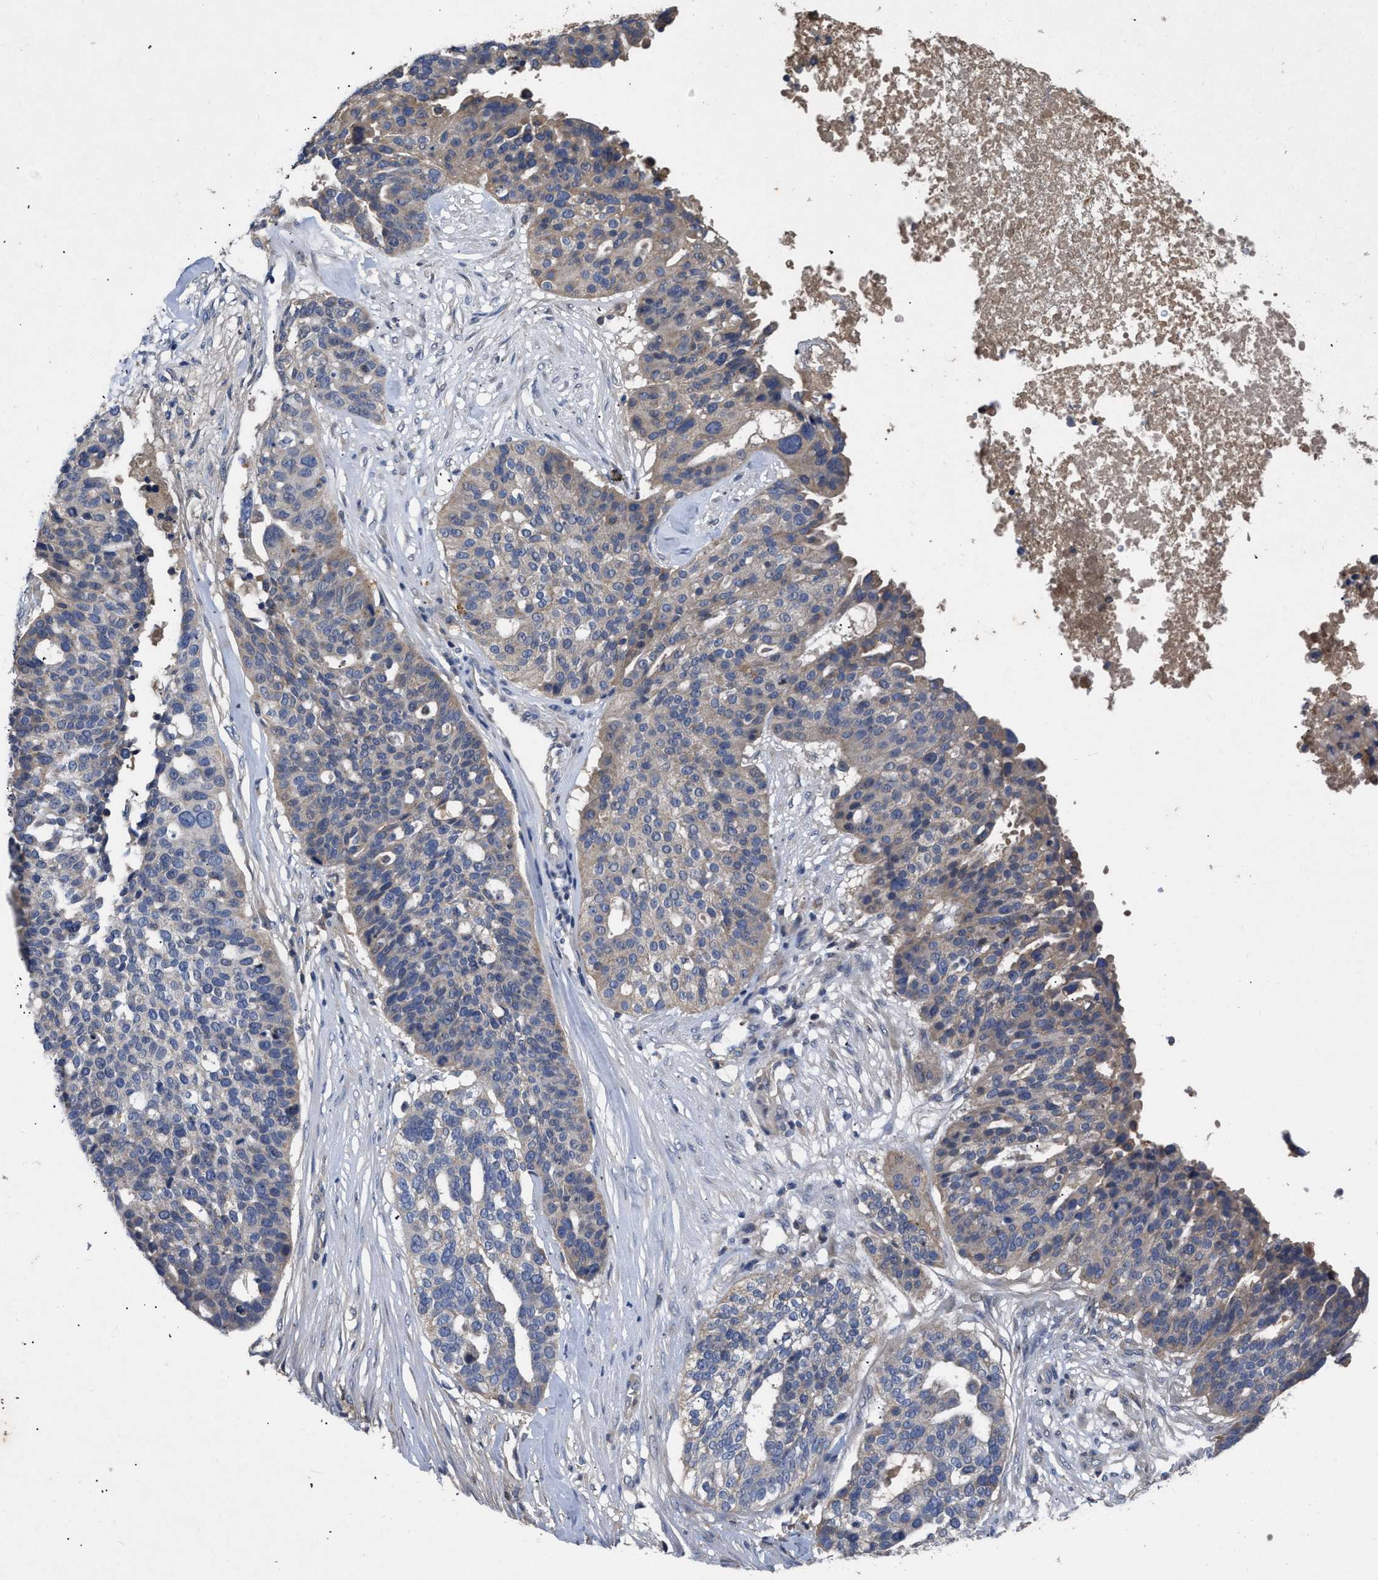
{"staining": {"intensity": "weak", "quantity": "25%-75%", "location": "cytoplasmic/membranous"}, "tissue": "ovarian cancer", "cell_type": "Tumor cells", "image_type": "cancer", "snomed": [{"axis": "morphology", "description": "Cystadenocarcinoma, serous, NOS"}, {"axis": "topography", "description": "Ovary"}], "caption": "Immunohistochemistry (IHC) image of neoplastic tissue: human ovarian cancer (serous cystadenocarcinoma) stained using immunohistochemistry (IHC) reveals low levels of weak protein expression localized specifically in the cytoplasmic/membranous of tumor cells, appearing as a cytoplasmic/membranous brown color.", "gene": "VPS4A", "patient": {"sex": "female", "age": 59}}